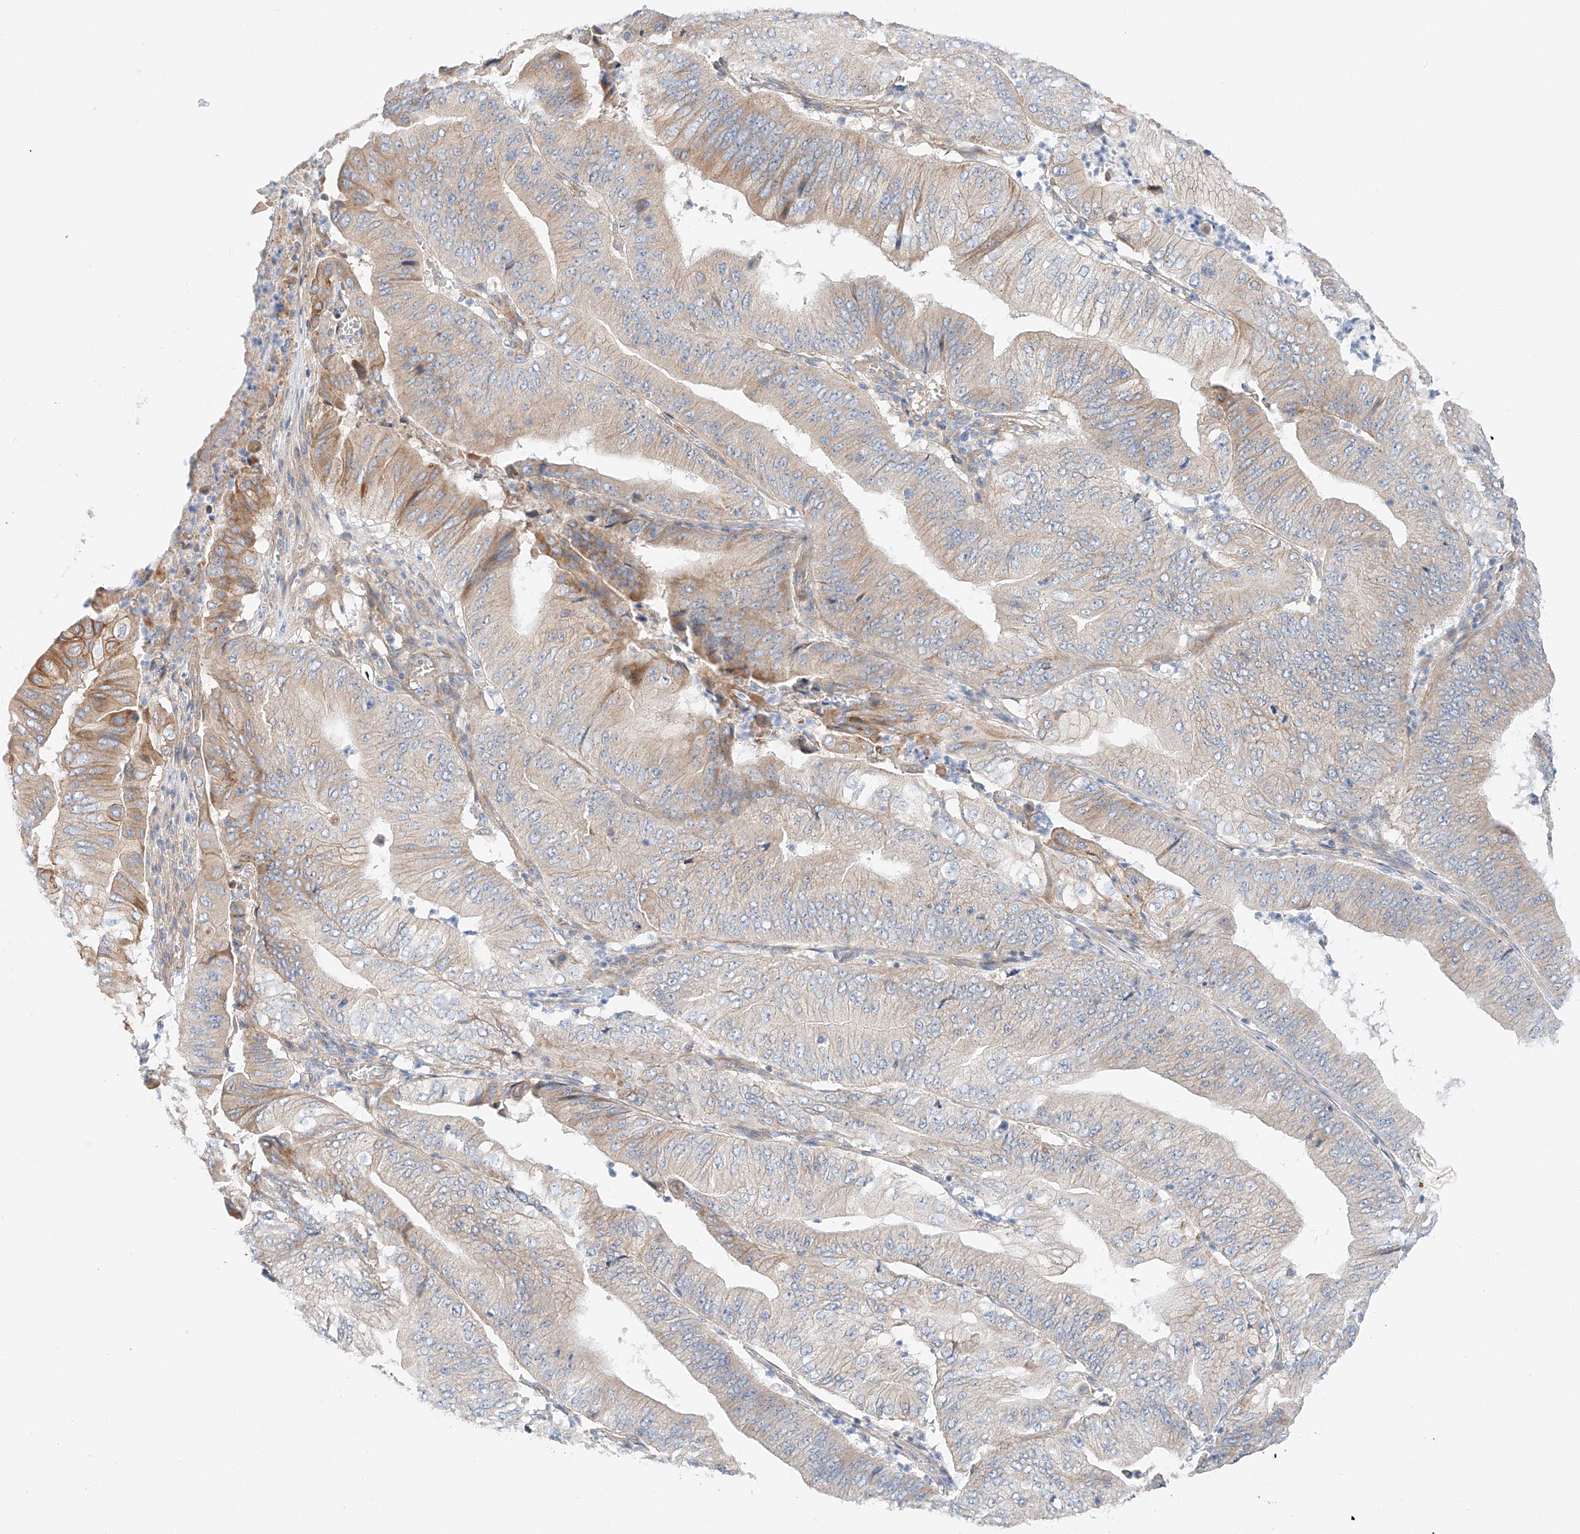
{"staining": {"intensity": "moderate", "quantity": "<25%", "location": "cytoplasmic/membranous"}, "tissue": "pancreatic cancer", "cell_type": "Tumor cells", "image_type": "cancer", "snomed": [{"axis": "morphology", "description": "Adenocarcinoma, NOS"}, {"axis": "topography", "description": "Pancreas"}], "caption": "This micrograph demonstrates immunohistochemistry (IHC) staining of pancreatic adenocarcinoma, with low moderate cytoplasmic/membranous expression in approximately <25% of tumor cells.", "gene": "MINDY4", "patient": {"sex": "female", "age": 77}}